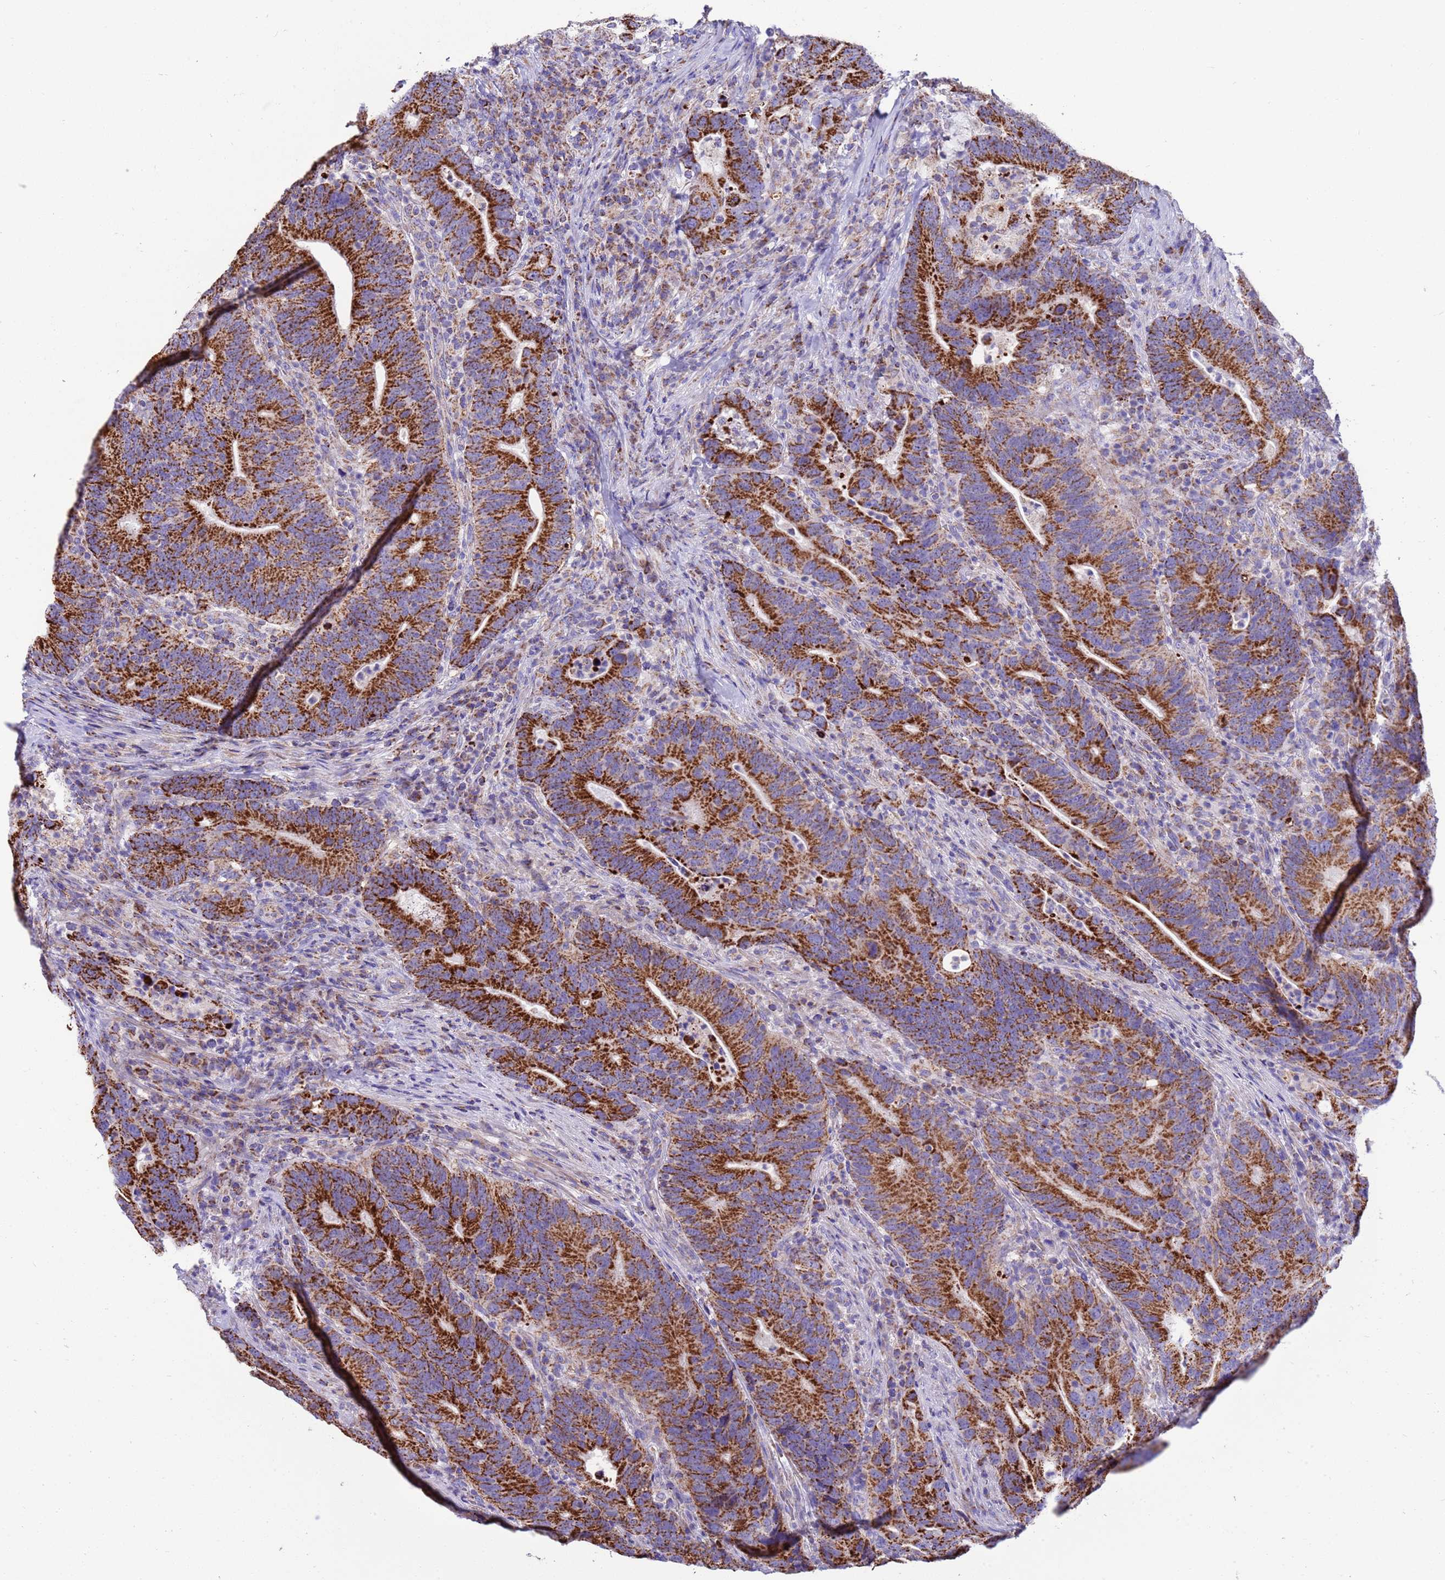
{"staining": {"intensity": "strong", "quantity": ">75%", "location": "cytoplasmic/membranous"}, "tissue": "colorectal cancer", "cell_type": "Tumor cells", "image_type": "cancer", "snomed": [{"axis": "morphology", "description": "Adenocarcinoma, NOS"}, {"axis": "topography", "description": "Colon"}], "caption": "The histopathology image demonstrates staining of colorectal adenocarcinoma, revealing strong cytoplasmic/membranous protein positivity (brown color) within tumor cells.", "gene": "RNF165", "patient": {"sex": "female", "age": 66}}